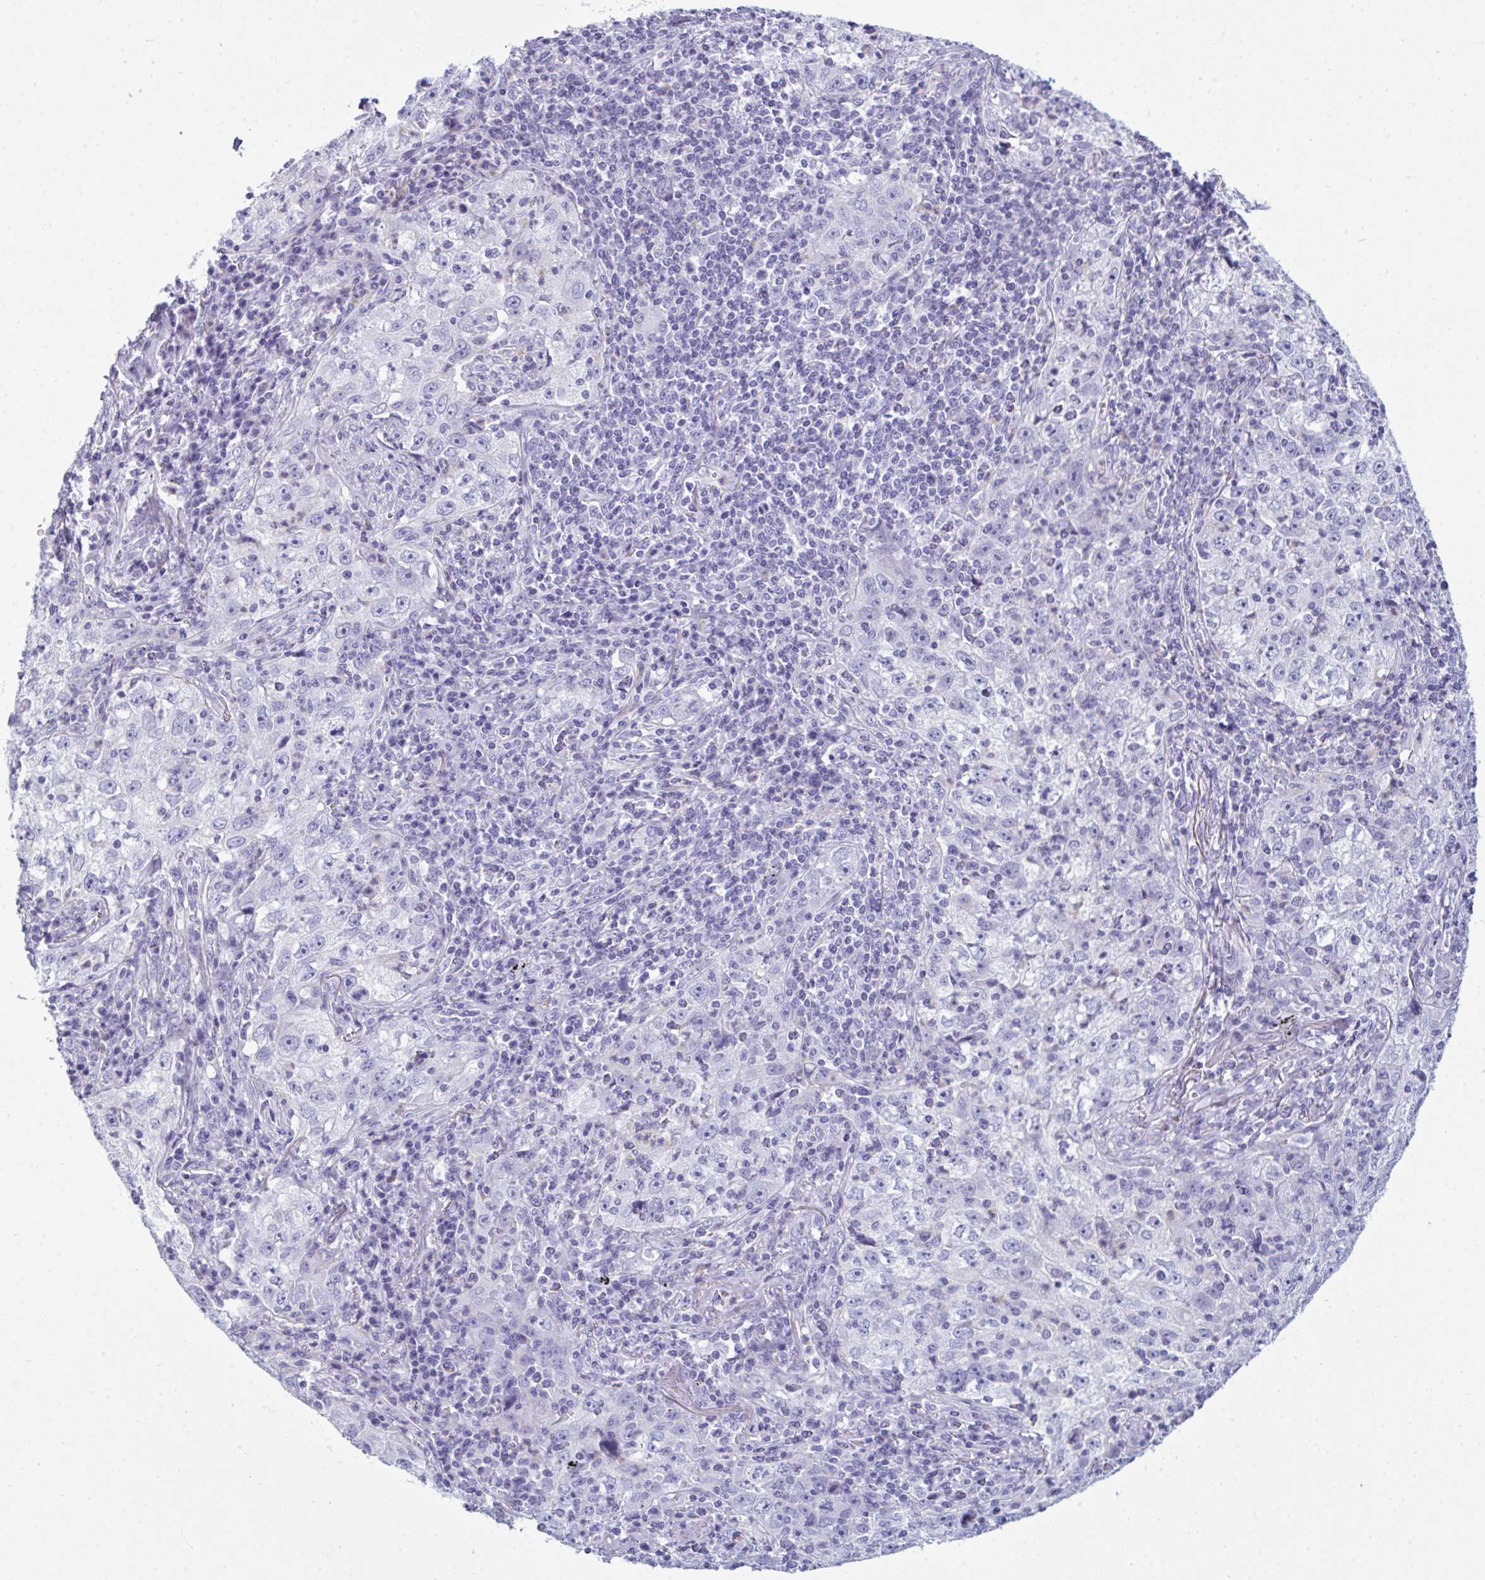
{"staining": {"intensity": "negative", "quantity": "none", "location": "none"}, "tissue": "lung cancer", "cell_type": "Tumor cells", "image_type": "cancer", "snomed": [{"axis": "morphology", "description": "Squamous cell carcinoma, NOS"}, {"axis": "topography", "description": "Lung"}], "caption": "Immunohistochemical staining of lung cancer displays no significant staining in tumor cells.", "gene": "MYH10", "patient": {"sex": "male", "age": 71}}